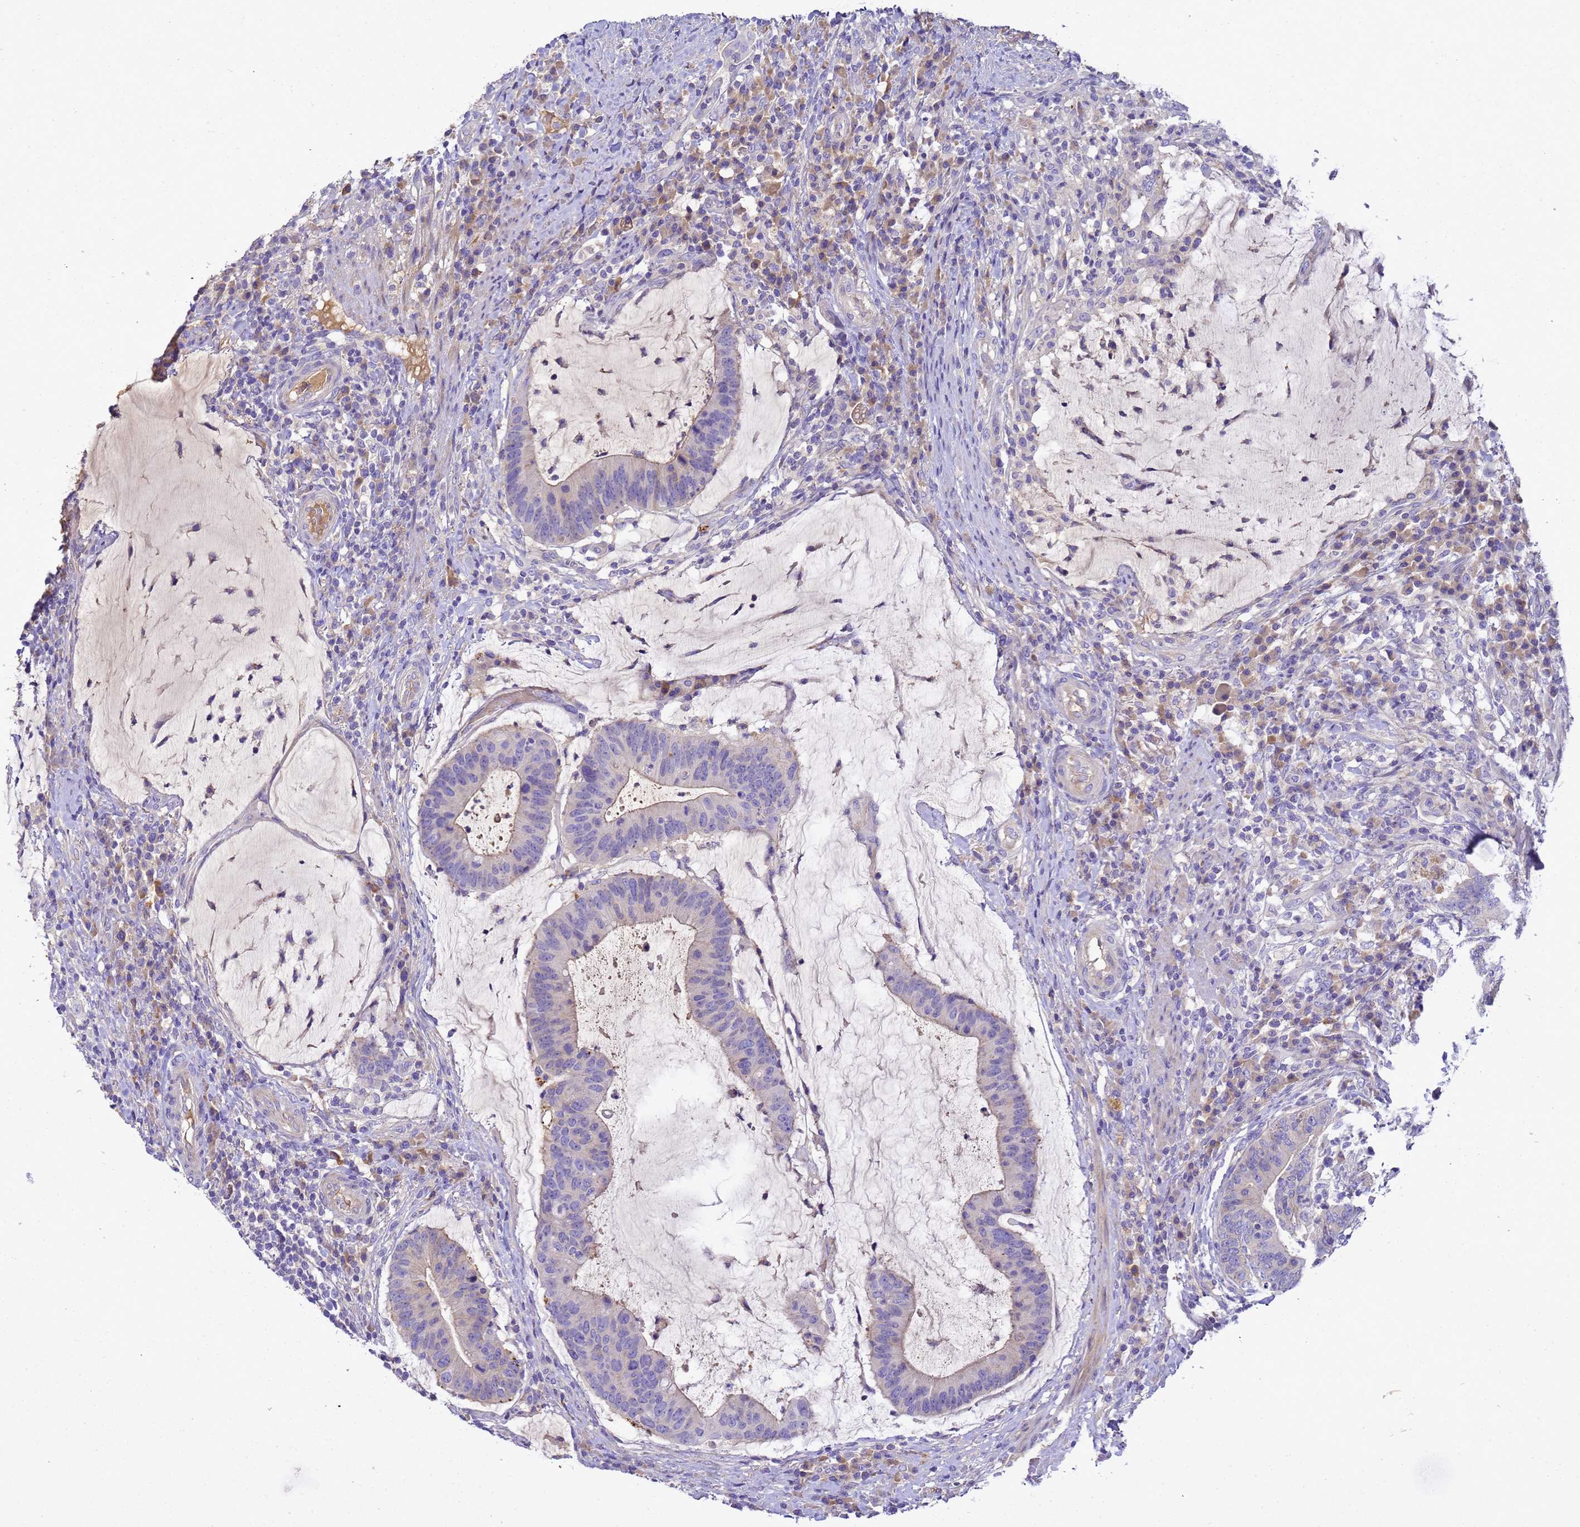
{"staining": {"intensity": "moderate", "quantity": "25%-75%", "location": "cytoplasmic/membranous"}, "tissue": "colorectal cancer", "cell_type": "Tumor cells", "image_type": "cancer", "snomed": [{"axis": "morphology", "description": "Adenocarcinoma, NOS"}, {"axis": "topography", "description": "Colon"}], "caption": "Colorectal adenocarcinoma stained for a protein (brown) demonstrates moderate cytoplasmic/membranous positive expression in approximately 25%-75% of tumor cells.", "gene": "TBCD", "patient": {"sex": "female", "age": 66}}